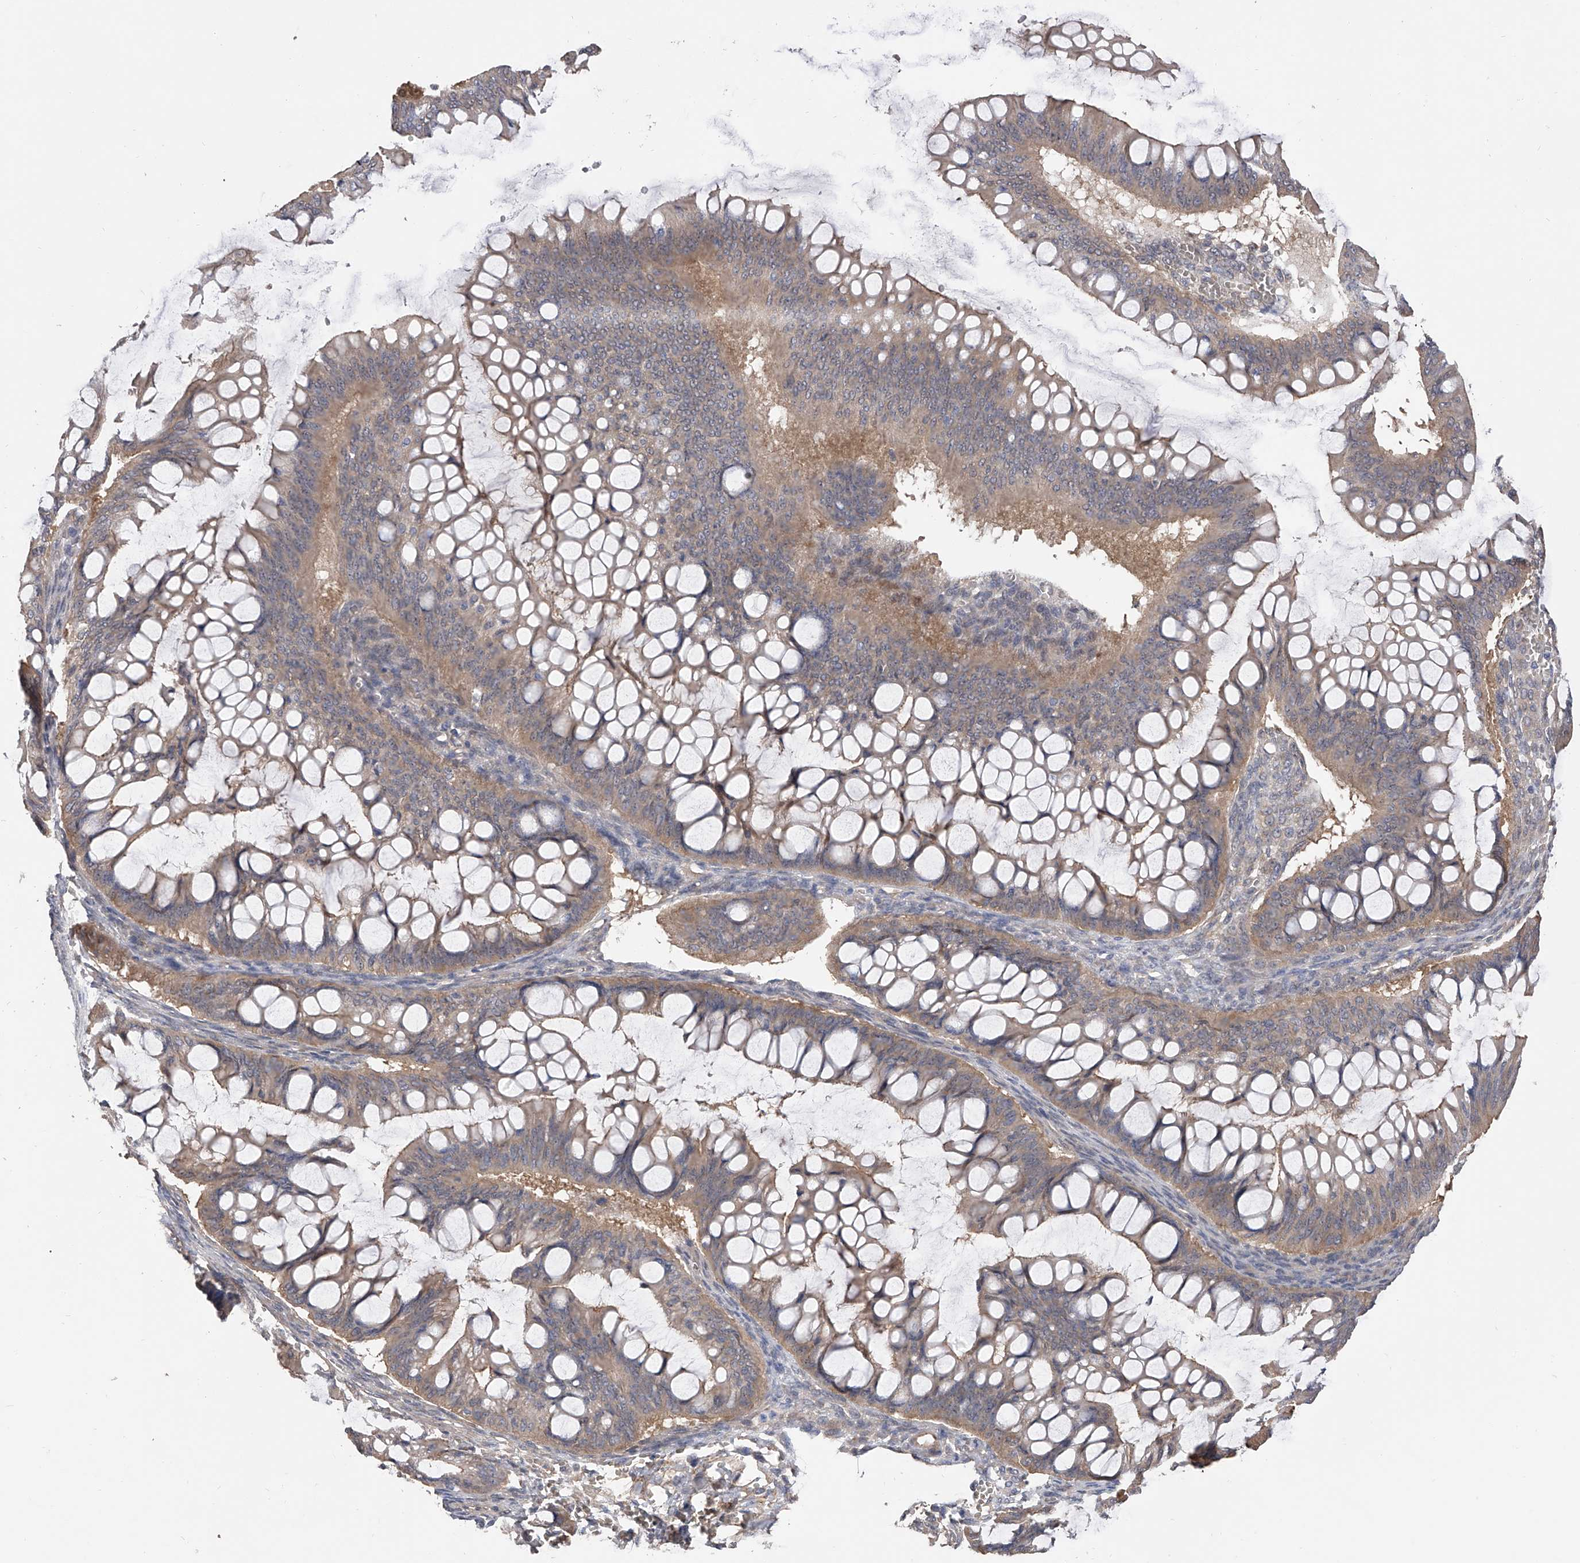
{"staining": {"intensity": "weak", "quantity": "<25%", "location": "cytoplasmic/membranous"}, "tissue": "ovarian cancer", "cell_type": "Tumor cells", "image_type": "cancer", "snomed": [{"axis": "morphology", "description": "Cystadenocarcinoma, mucinous, NOS"}, {"axis": "topography", "description": "Ovary"}], "caption": "This is an immunohistochemistry (IHC) histopathology image of human ovarian cancer (mucinous cystadenocarcinoma). There is no positivity in tumor cells.", "gene": "CFAP298", "patient": {"sex": "female", "age": 73}}